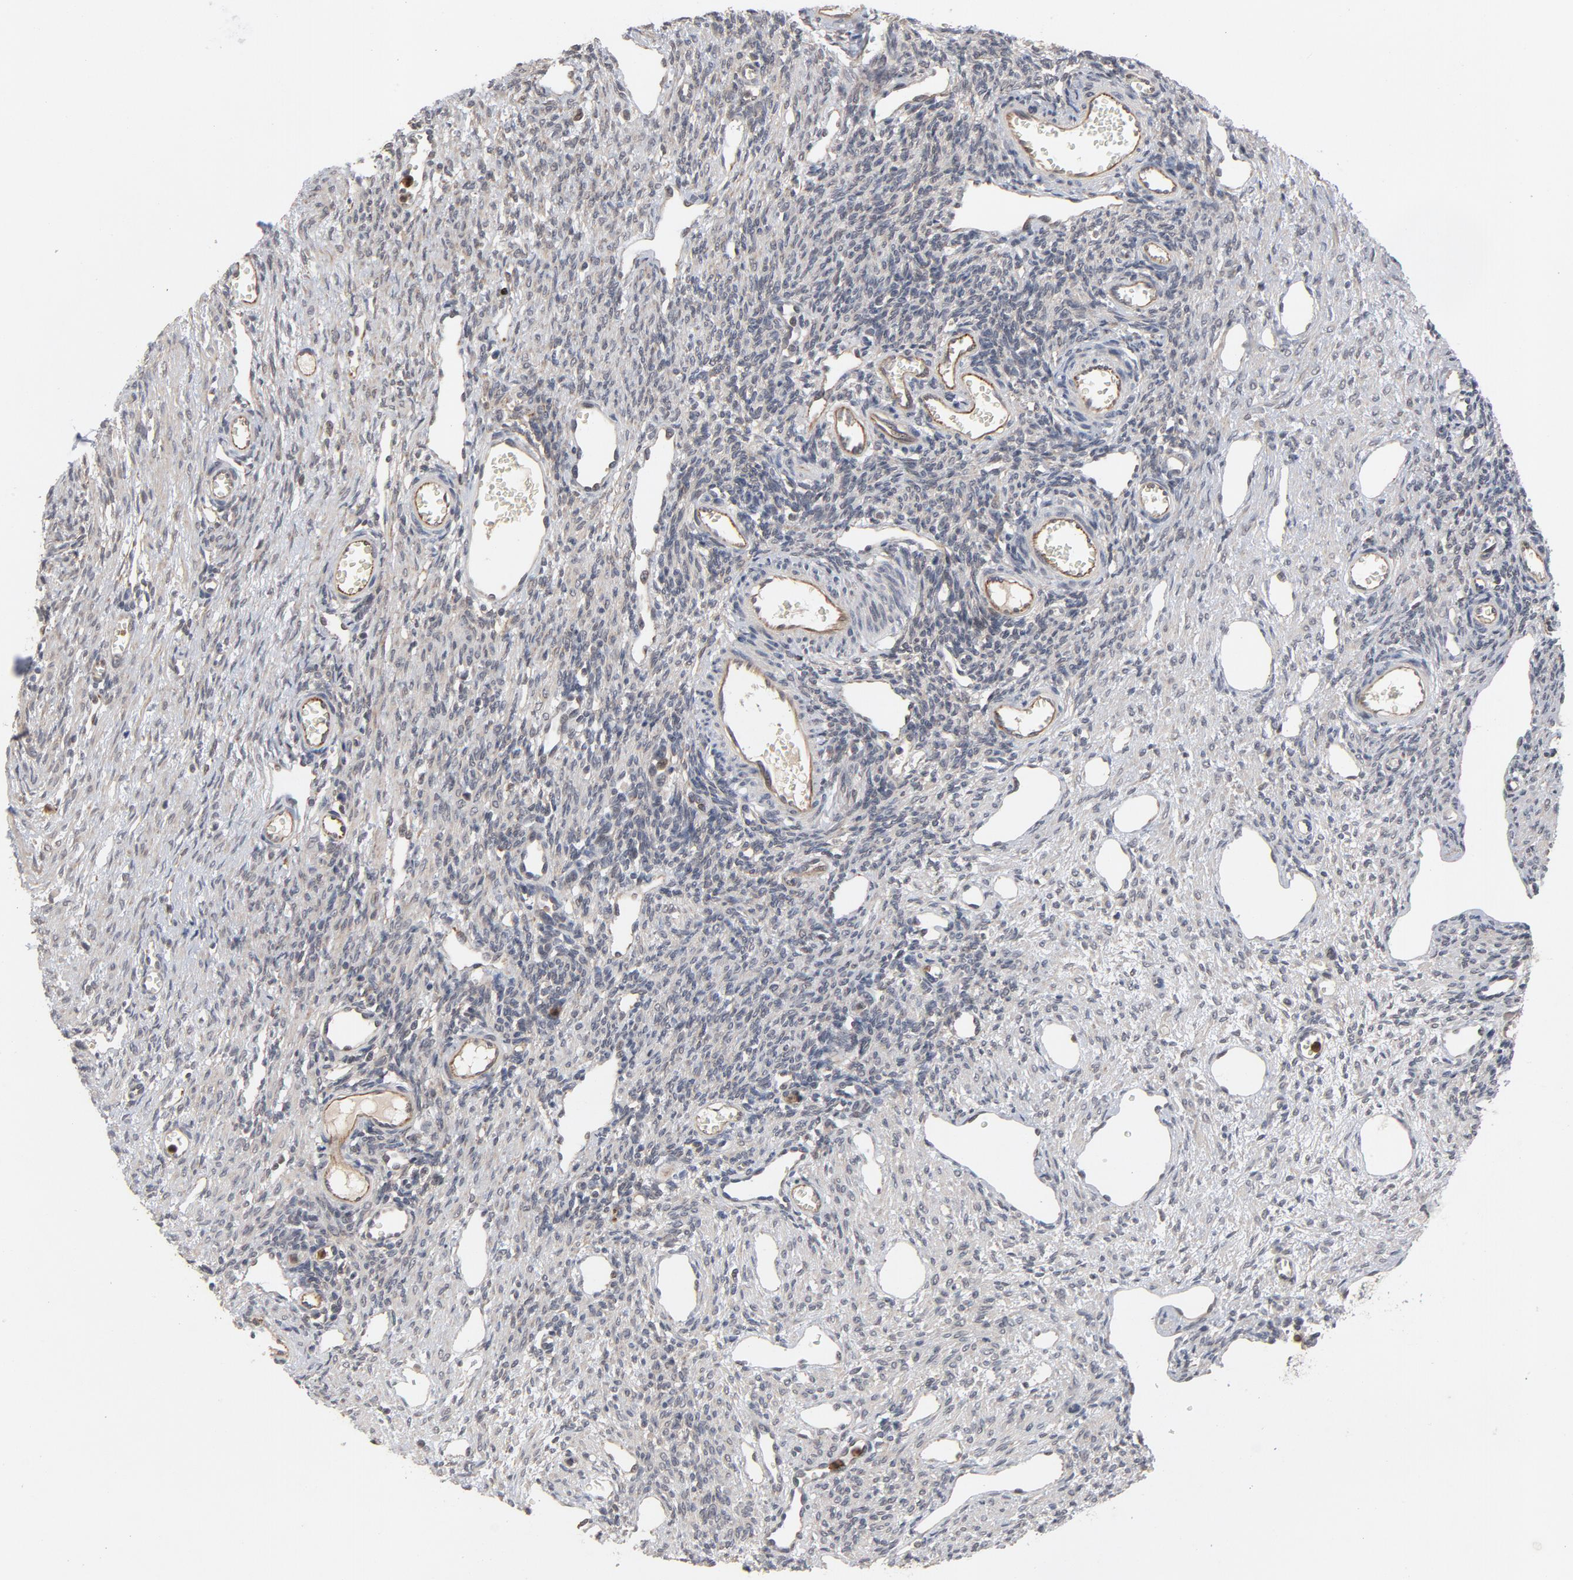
{"staining": {"intensity": "negative", "quantity": "none", "location": "none"}, "tissue": "ovary", "cell_type": "Ovarian stroma cells", "image_type": "normal", "snomed": [{"axis": "morphology", "description": "Normal tissue, NOS"}, {"axis": "topography", "description": "Ovary"}], "caption": "IHC photomicrograph of normal ovary: ovary stained with DAB (3,3'-diaminobenzidine) exhibits no significant protein staining in ovarian stroma cells. (DAB immunohistochemistry (IHC) with hematoxylin counter stain).", "gene": "RTL5", "patient": {"sex": "female", "age": 33}}